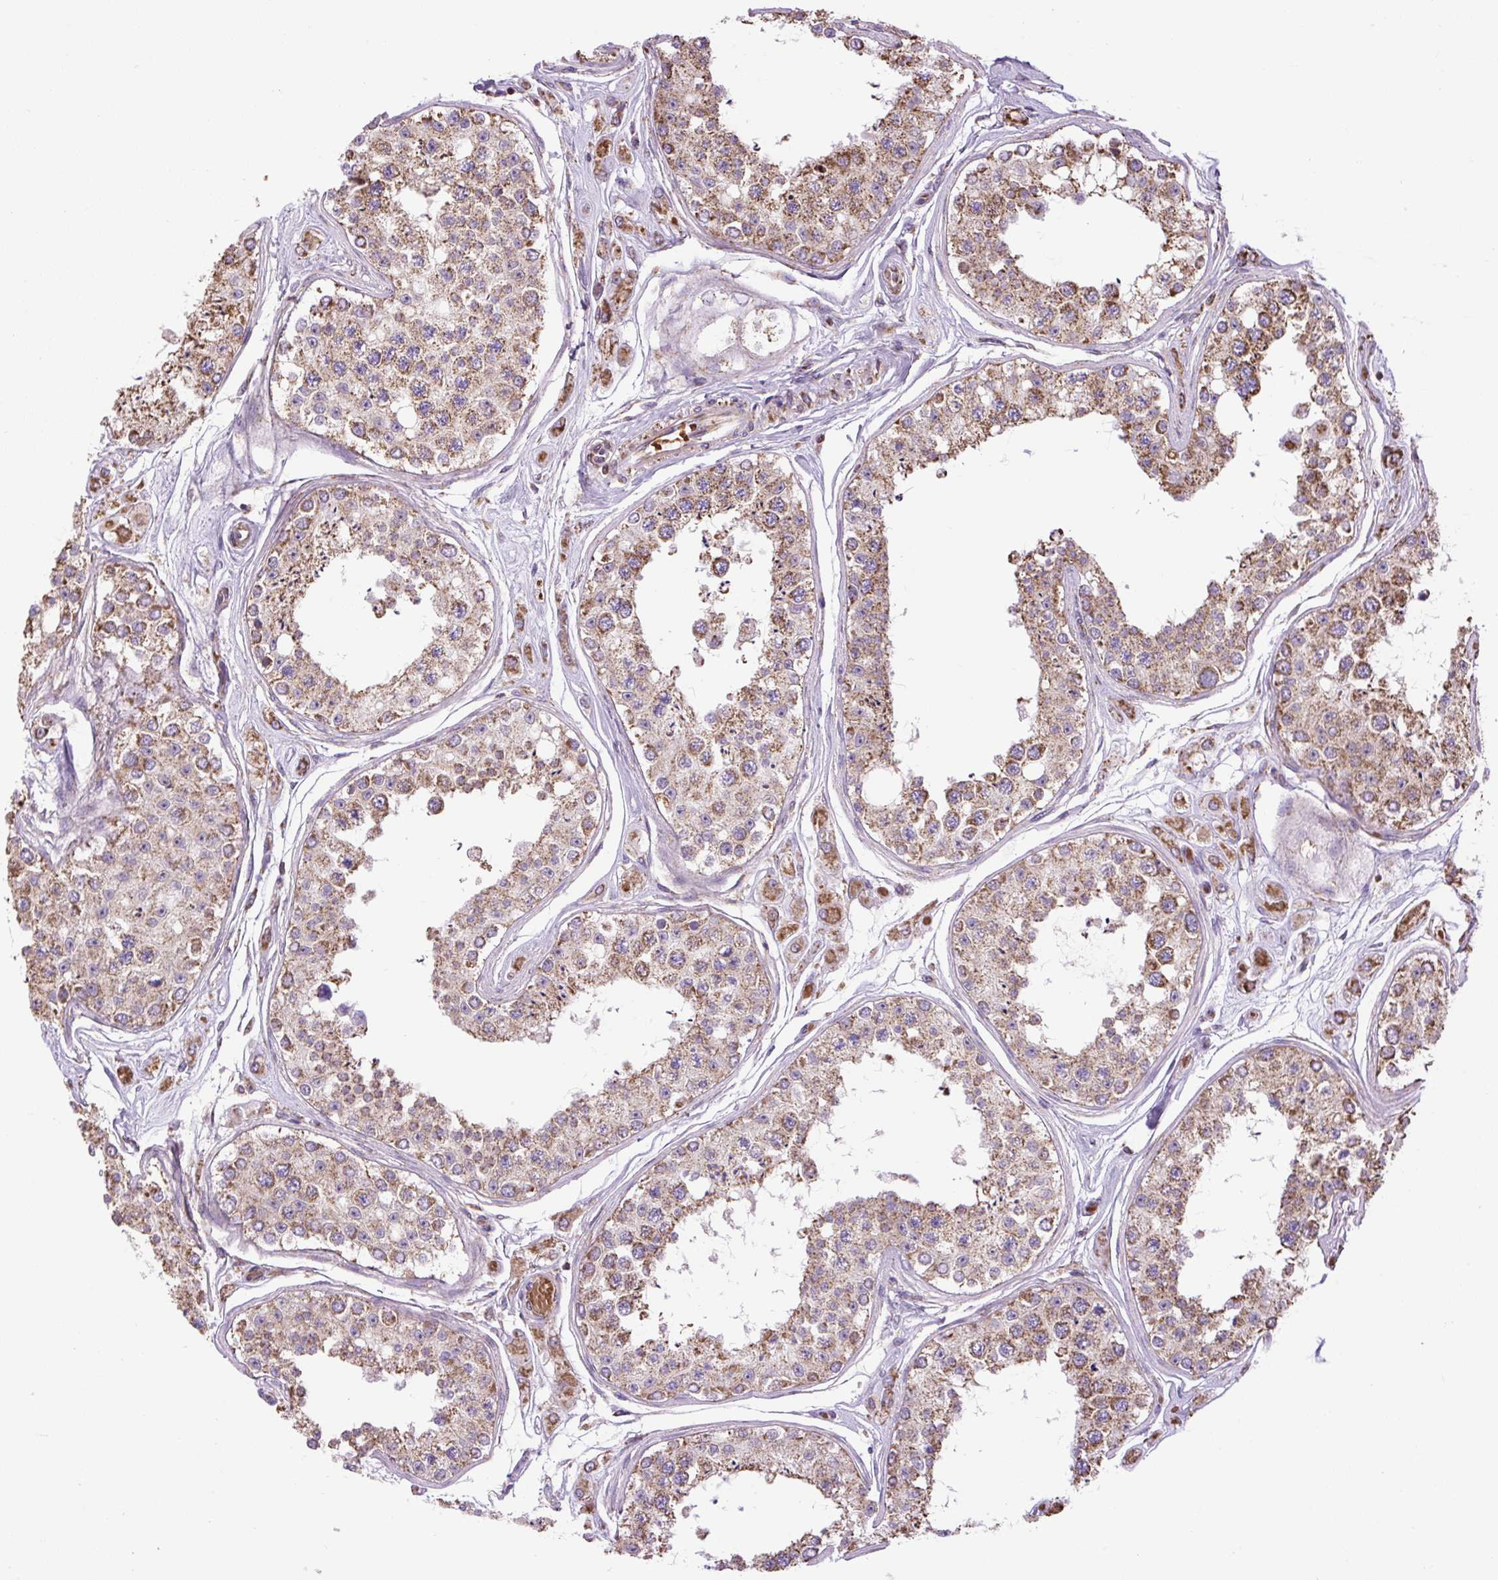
{"staining": {"intensity": "moderate", "quantity": ">75%", "location": "cytoplasmic/membranous"}, "tissue": "testis", "cell_type": "Cells in seminiferous ducts", "image_type": "normal", "snomed": [{"axis": "morphology", "description": "Normal tissue, NOS"}, {"axis": "topography", "description": "Testis"}], "caption": "Immunohistochemical staining of unremarkable human testis exhibits >75% levels of moderate cytoplasmic/membranous protein staining in approximately >75% of cells in seminiferous ducts.", "gene": "PLCG1", "patient": {"sex": "male", "age": 25}}